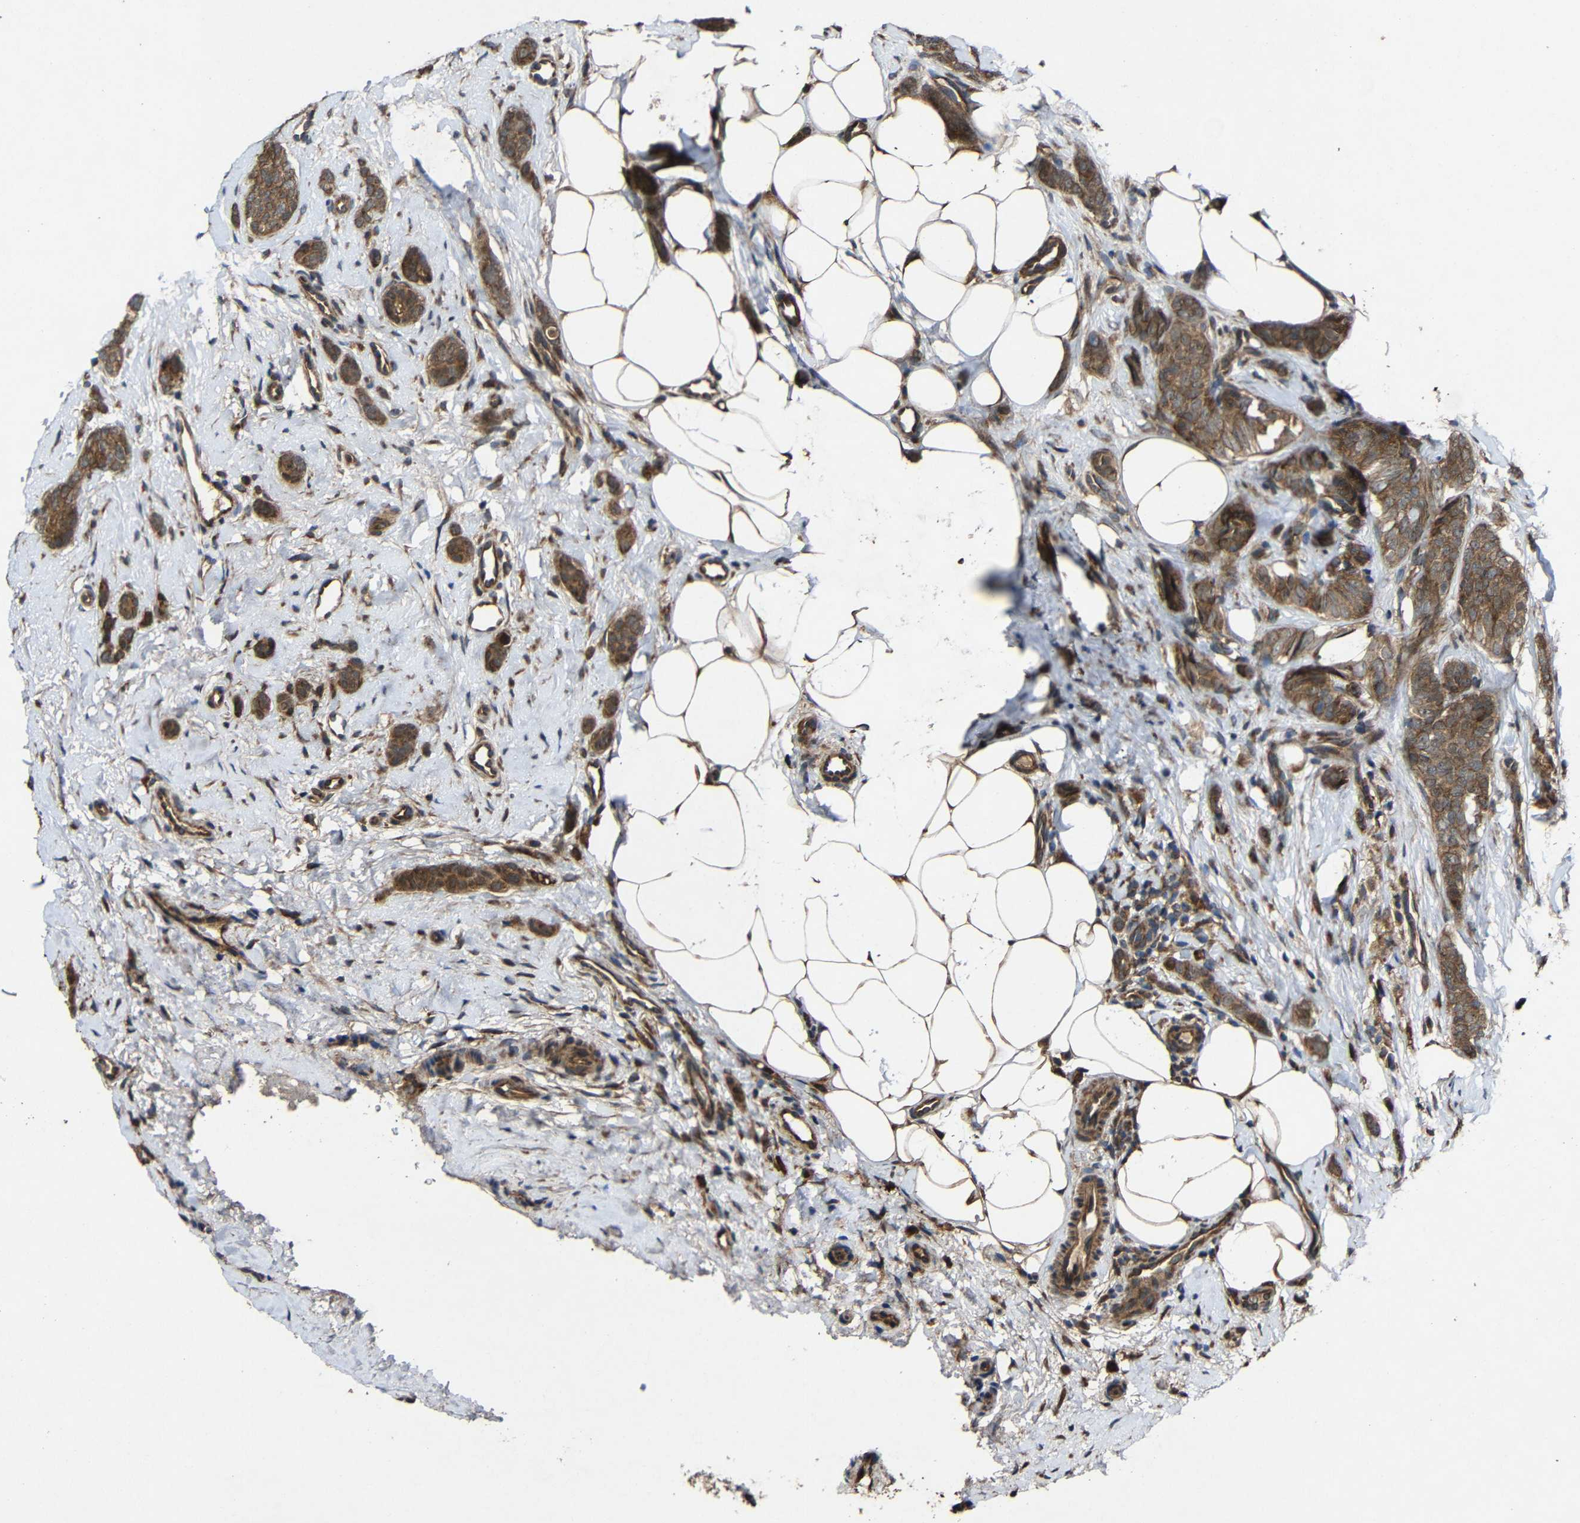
{"staining": {"intensity": "strong", "quantity": ">75%", "location": "cytoplasmic/membranous"}, "tissue": "breast cancer", "cell_type": "Tumor cells", "image_type": "cancer", "snomed": [{"axis": "morphology", "description": "Lobular carcinoma"}, {"axis": "topography", "description": "Skin"}, {"axis": "topography", "description": "Breast"}], "caption": "This histopathology image displays IHC staining of human breast cancer, with high strong cytoplasmic/membranous positivity in approximately >75% of tumor cells.", "gene": "C1GALT1", "patient": {"sex": "female", "age": 46}}